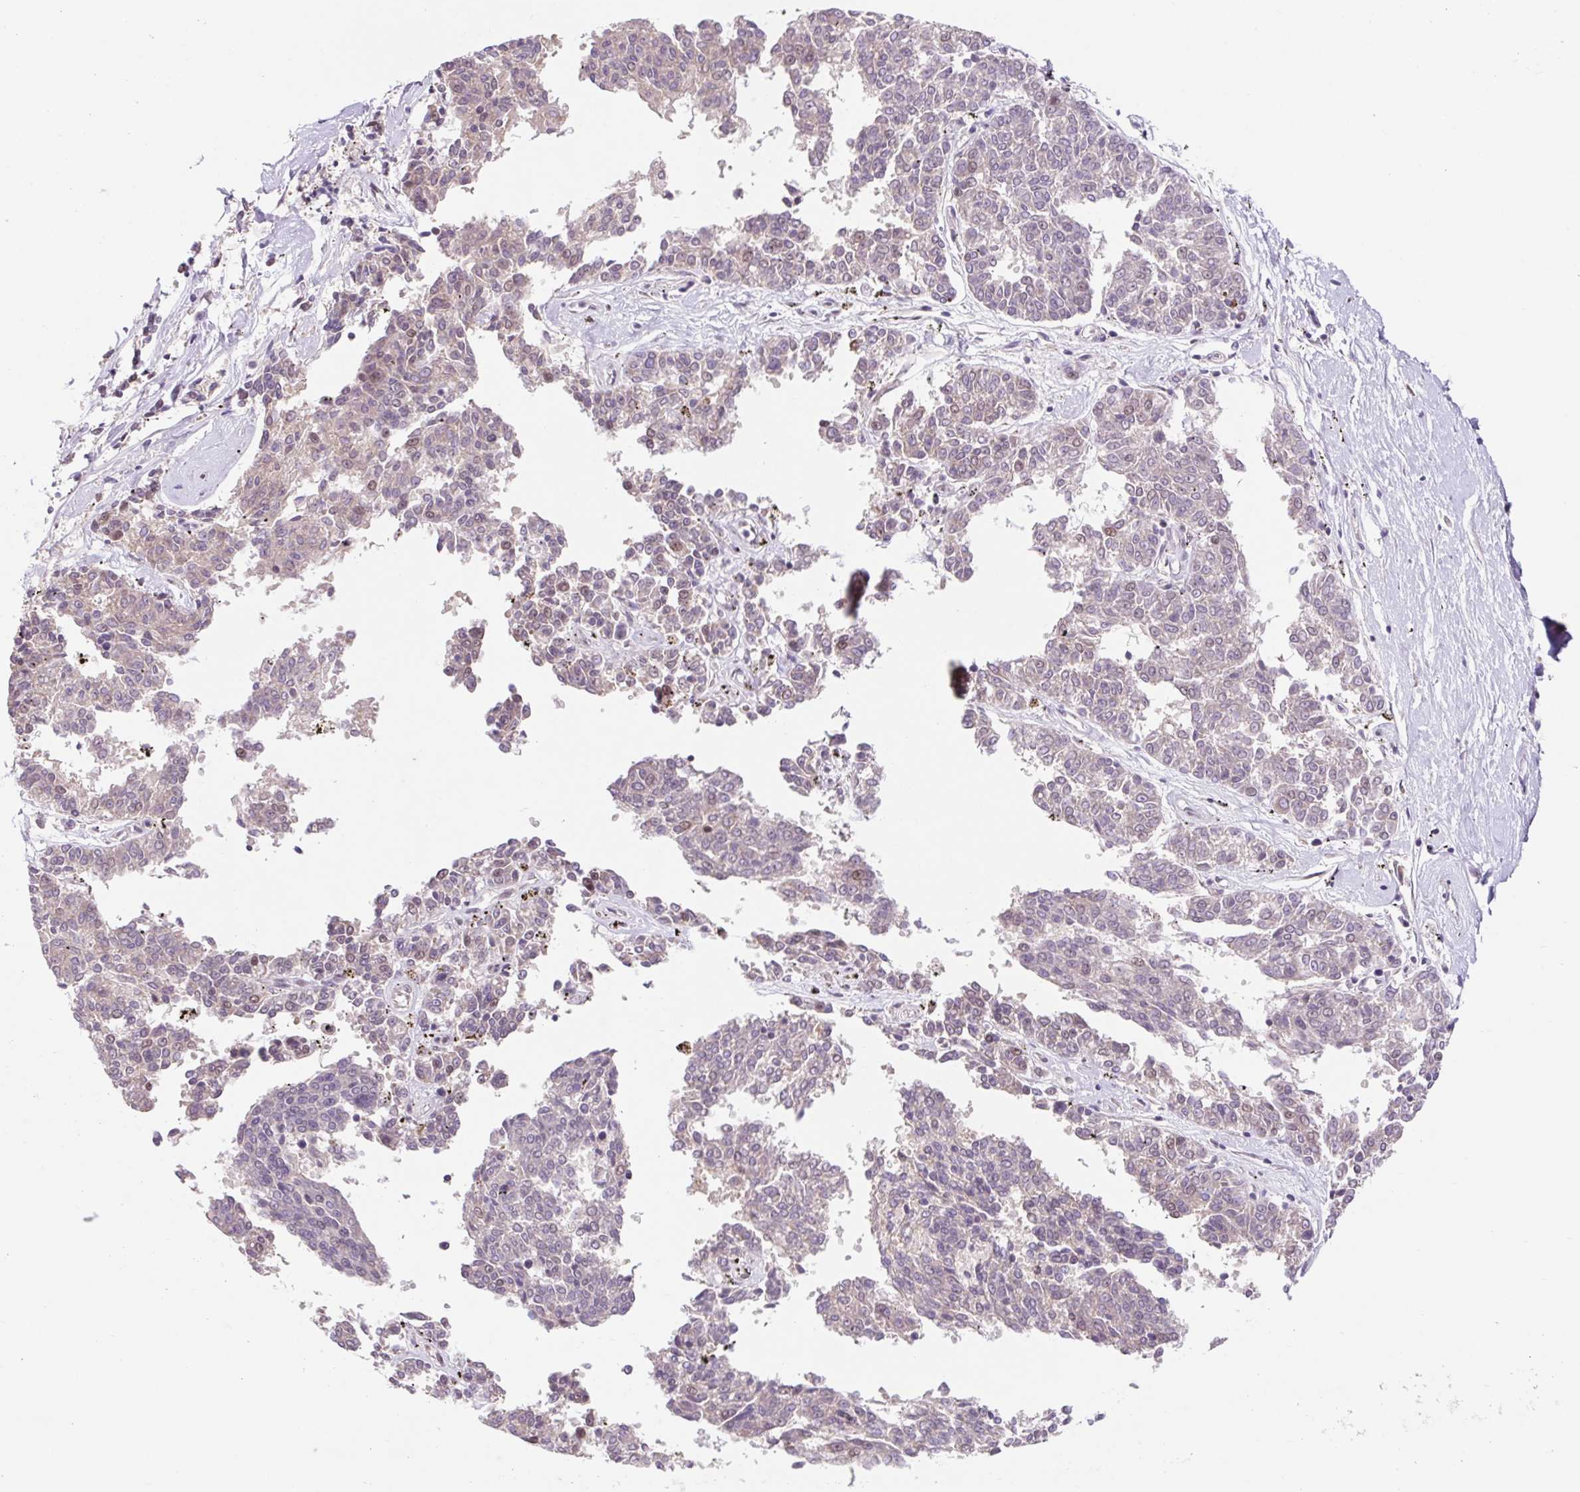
{"staining": {"intensity": "weak", "quantity": "<25%", "location": "cytoplasmic/membranous,nuclear"}, "tissue": "melanoma", "cell_type": "Tumor cells", "image_type": "cancer", "snomed": [{"axis": "morphology", "description": "Malignant melanoma, NOS"}, {"axis": "topography", "description": "Skin"}], "caption": "This is an immunohistochemistry photomicrograph of melanoma. There is no expression in tumor cells.", "gene": "HFE", "patient": {"sex": "female", "age": 72}}